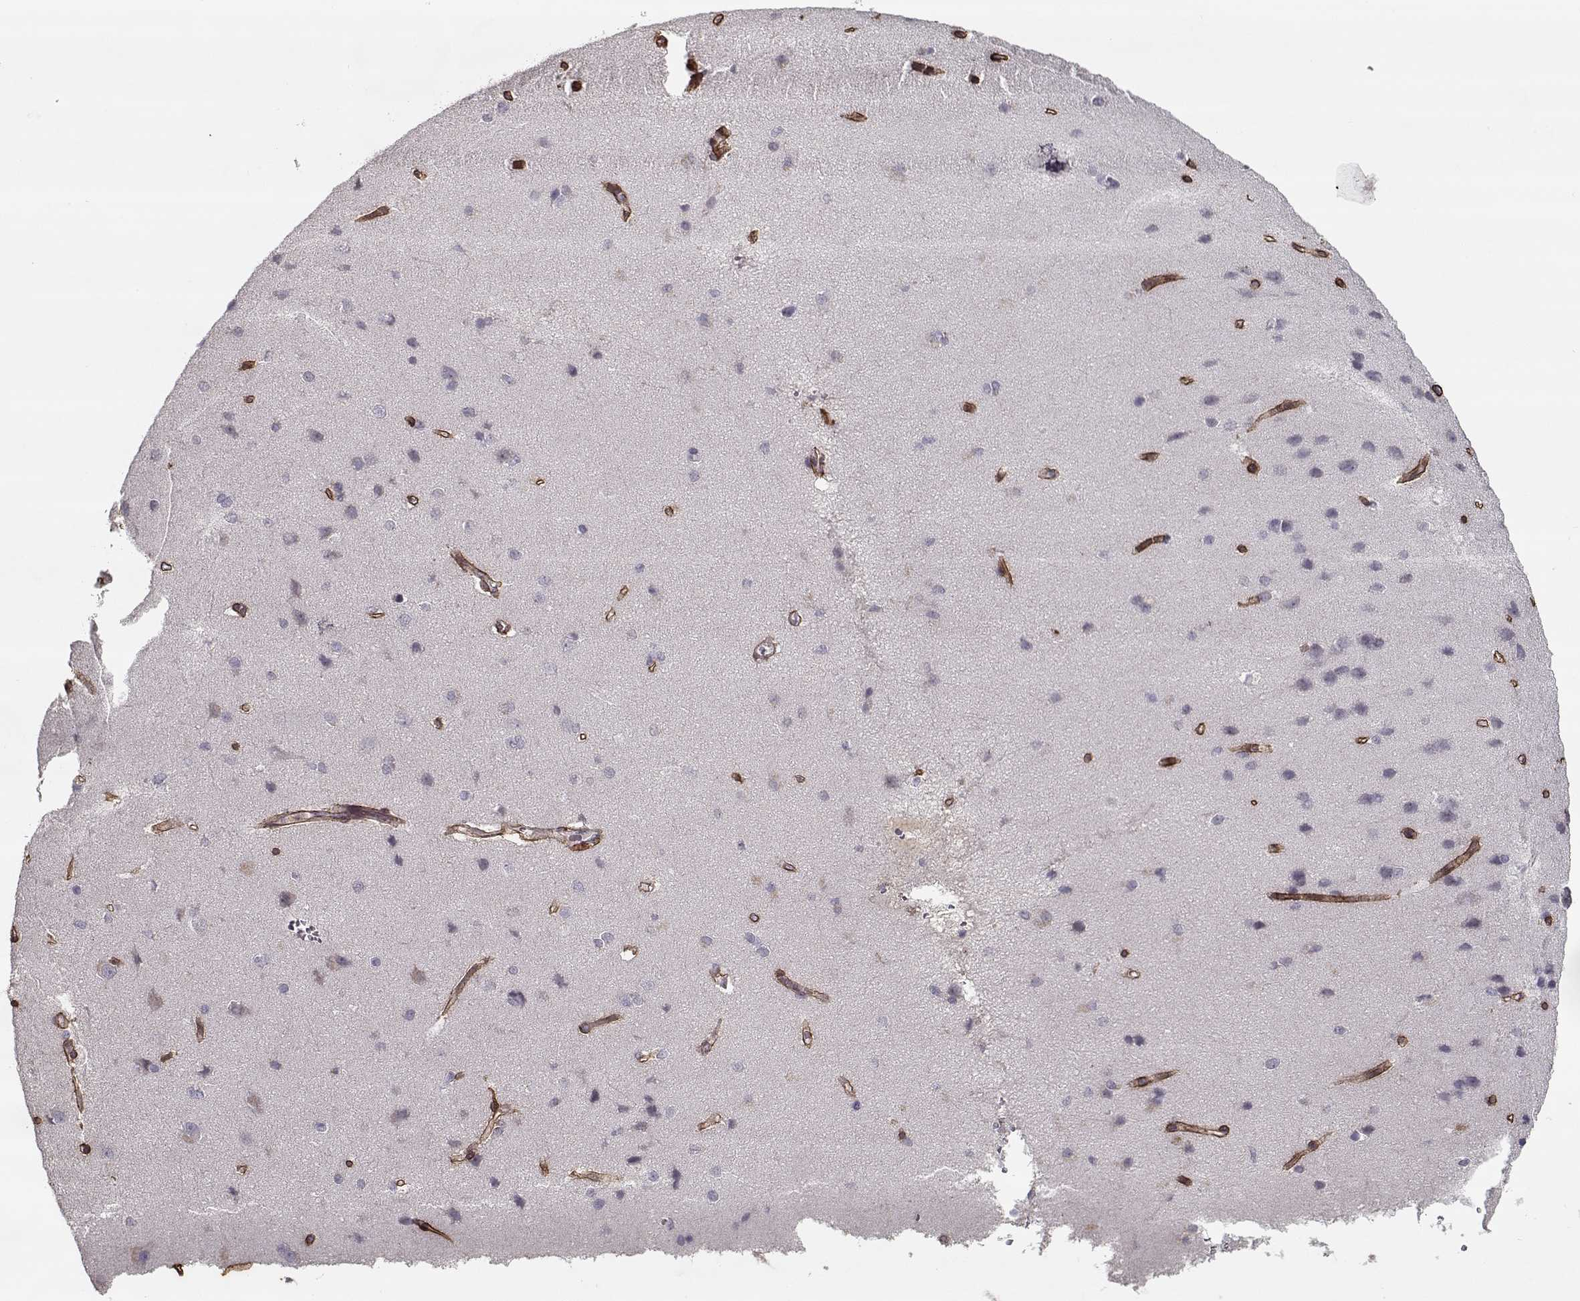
{"staining": {"intensity": "negative", "quantity": "none", "location": "none"}, "tissue": "cerebral cortex", "cell_type": "Endothelial cells", "image_type": "normal", "snomed": [{"axis": "morphology", "description": "Normal tissue, NOS"}, {"axis": "topography", "description": "Cerebral cortex"}], "caption": "Endothelial cells are negative for protein expression in normal human cerebral cortex. (DAB (3,3'-diaminobenzidine) immunohistochemistry (IHC) with hematoxylin counter stain).", "gene": "LAMA2", "patient": {"sex": "male", "age": 37}}